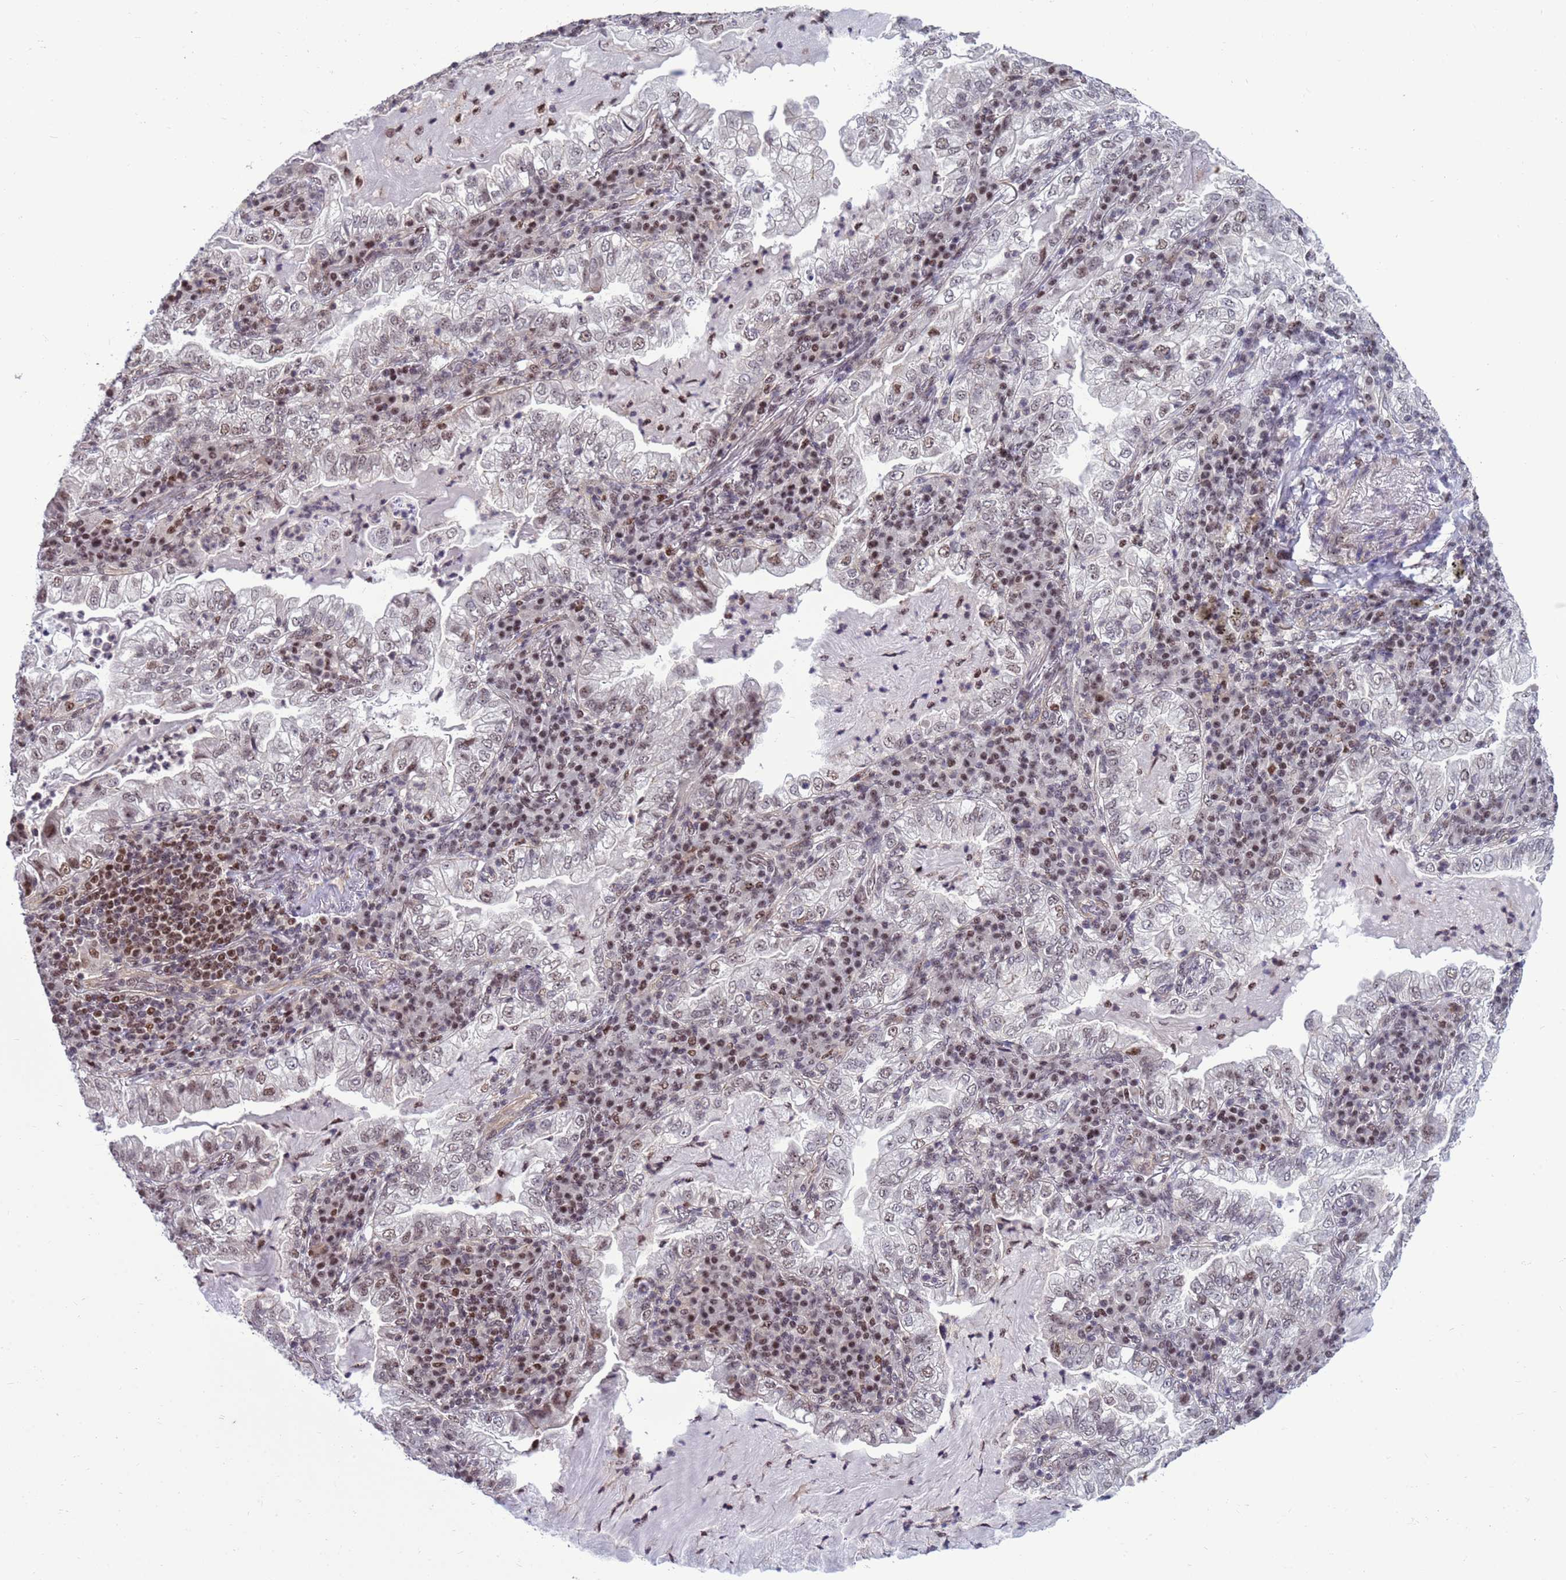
{"staining": {"intensity": "weak", "quantity": "25%-75%", "location": "nuclear"}, "tissue": "lung cancer", "cell_type": "Tumor cells", "image_type": "cancer", "snomed": [{"axis": "morphology", "description": "Adenocarcinoma, NOS"}, {"axis": "topography", "description": "Lung"}], "caption": "Tumor cells exhibit low levels of weak nuclear positivity in approximately 25%-75% of cells in lung cancer.", "gene": "NSL1", "patient": {"sex": "female", "age": 73}}